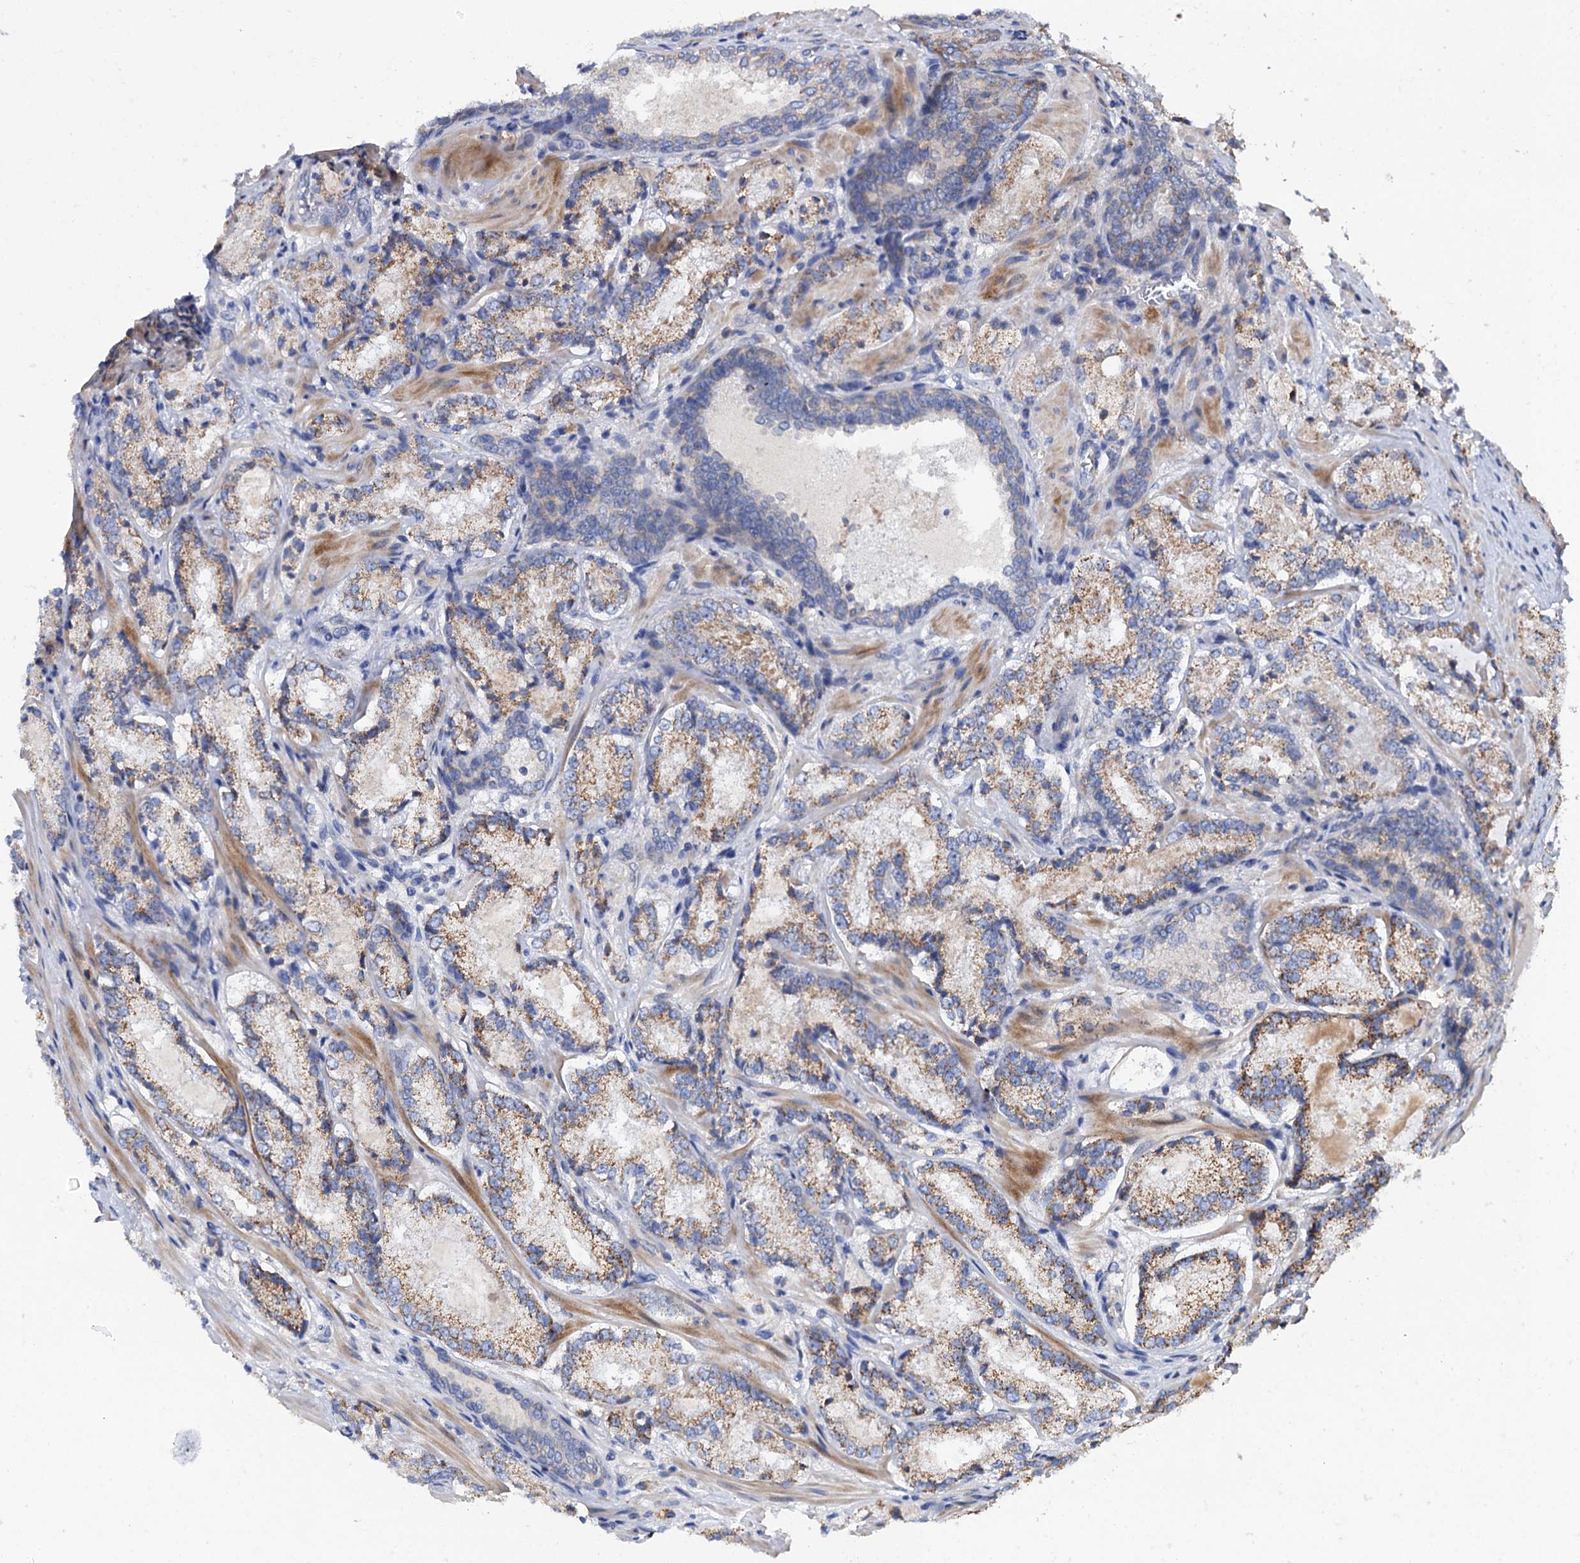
{"staining": {"intensity": "moderate", "quantity": ">75%", "location": "cytoplasmic/membranous"}, "tissue": "prostate cancer", "cell_type": "Tumor cells", "image_type": "cancer", "snomed": [{"axis": "morphology", "description": "Adenocarcinoma, Low grade"}, {"axis": "topography", "description": "Prostate"}], "caption": "Brown immunohistochemical staining in prostate cancer (adenocarcinoma (low-grade)) reveals moderate cytoplasmic/membranous expression in approximately >75% of tumor cells.", "gene": "MRPL48", "patient": {"sex": "male", "age": 74}}